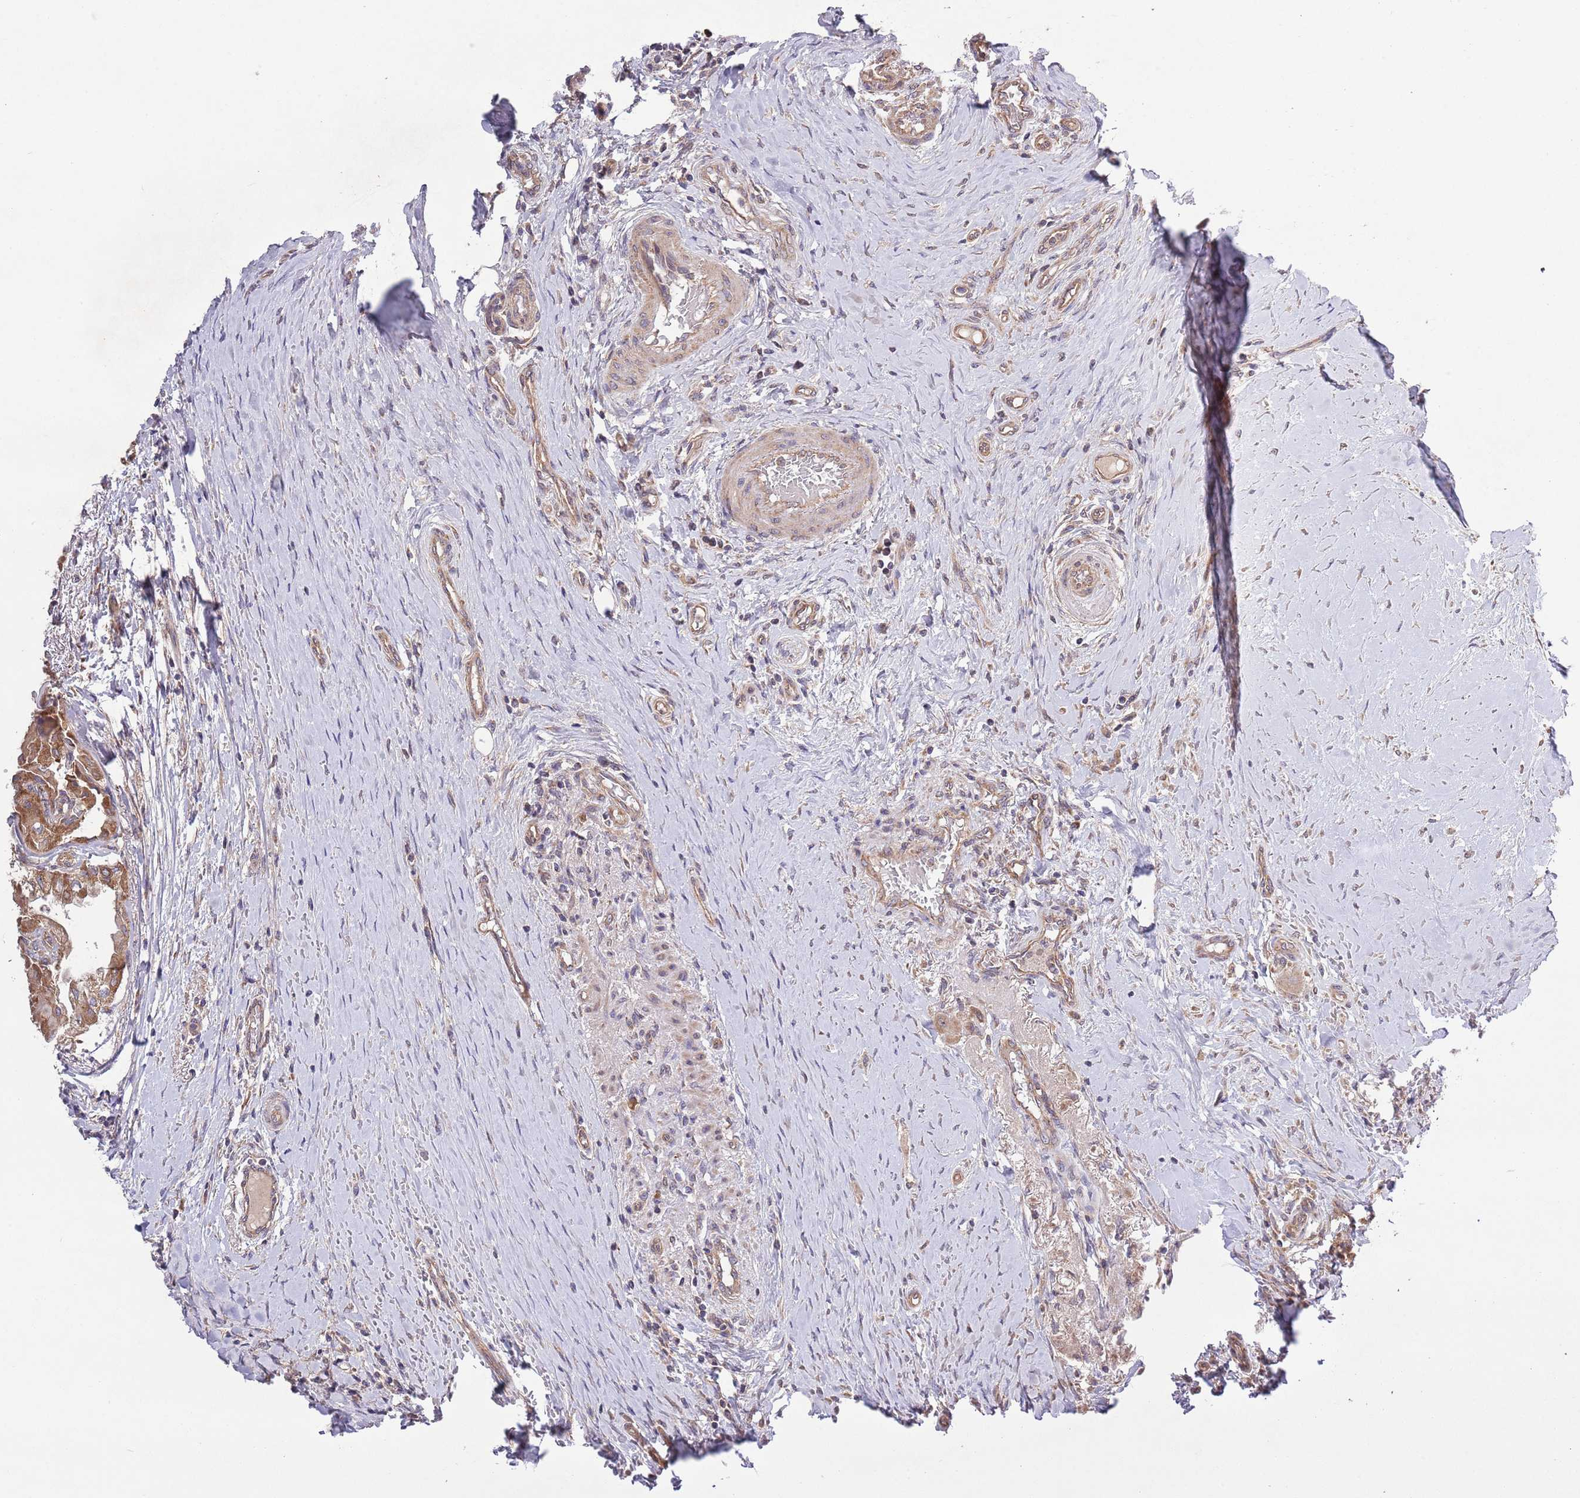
{"staining": {"intensity": "moderate", "quantity": ">75%", "location": "cytoplasmic/membranous"}, "tissue": "thyroid cancer", "cell_type": "Tumor cells", "image_type": "cancer", "snomed": [{"axis": "morphology", "description": "Papillary adenocarcinoma, NOS"}, {"axis": "topography", "description": "Thyroid gland"}], "caption": "Human thyroid cancer stained with a brown dye shows moderate cytoplasmic/membranous positive staining in approximately >75% of tumor cells.", "gene": "MFNG", "patient": {"sex": "female", "age": 59}}